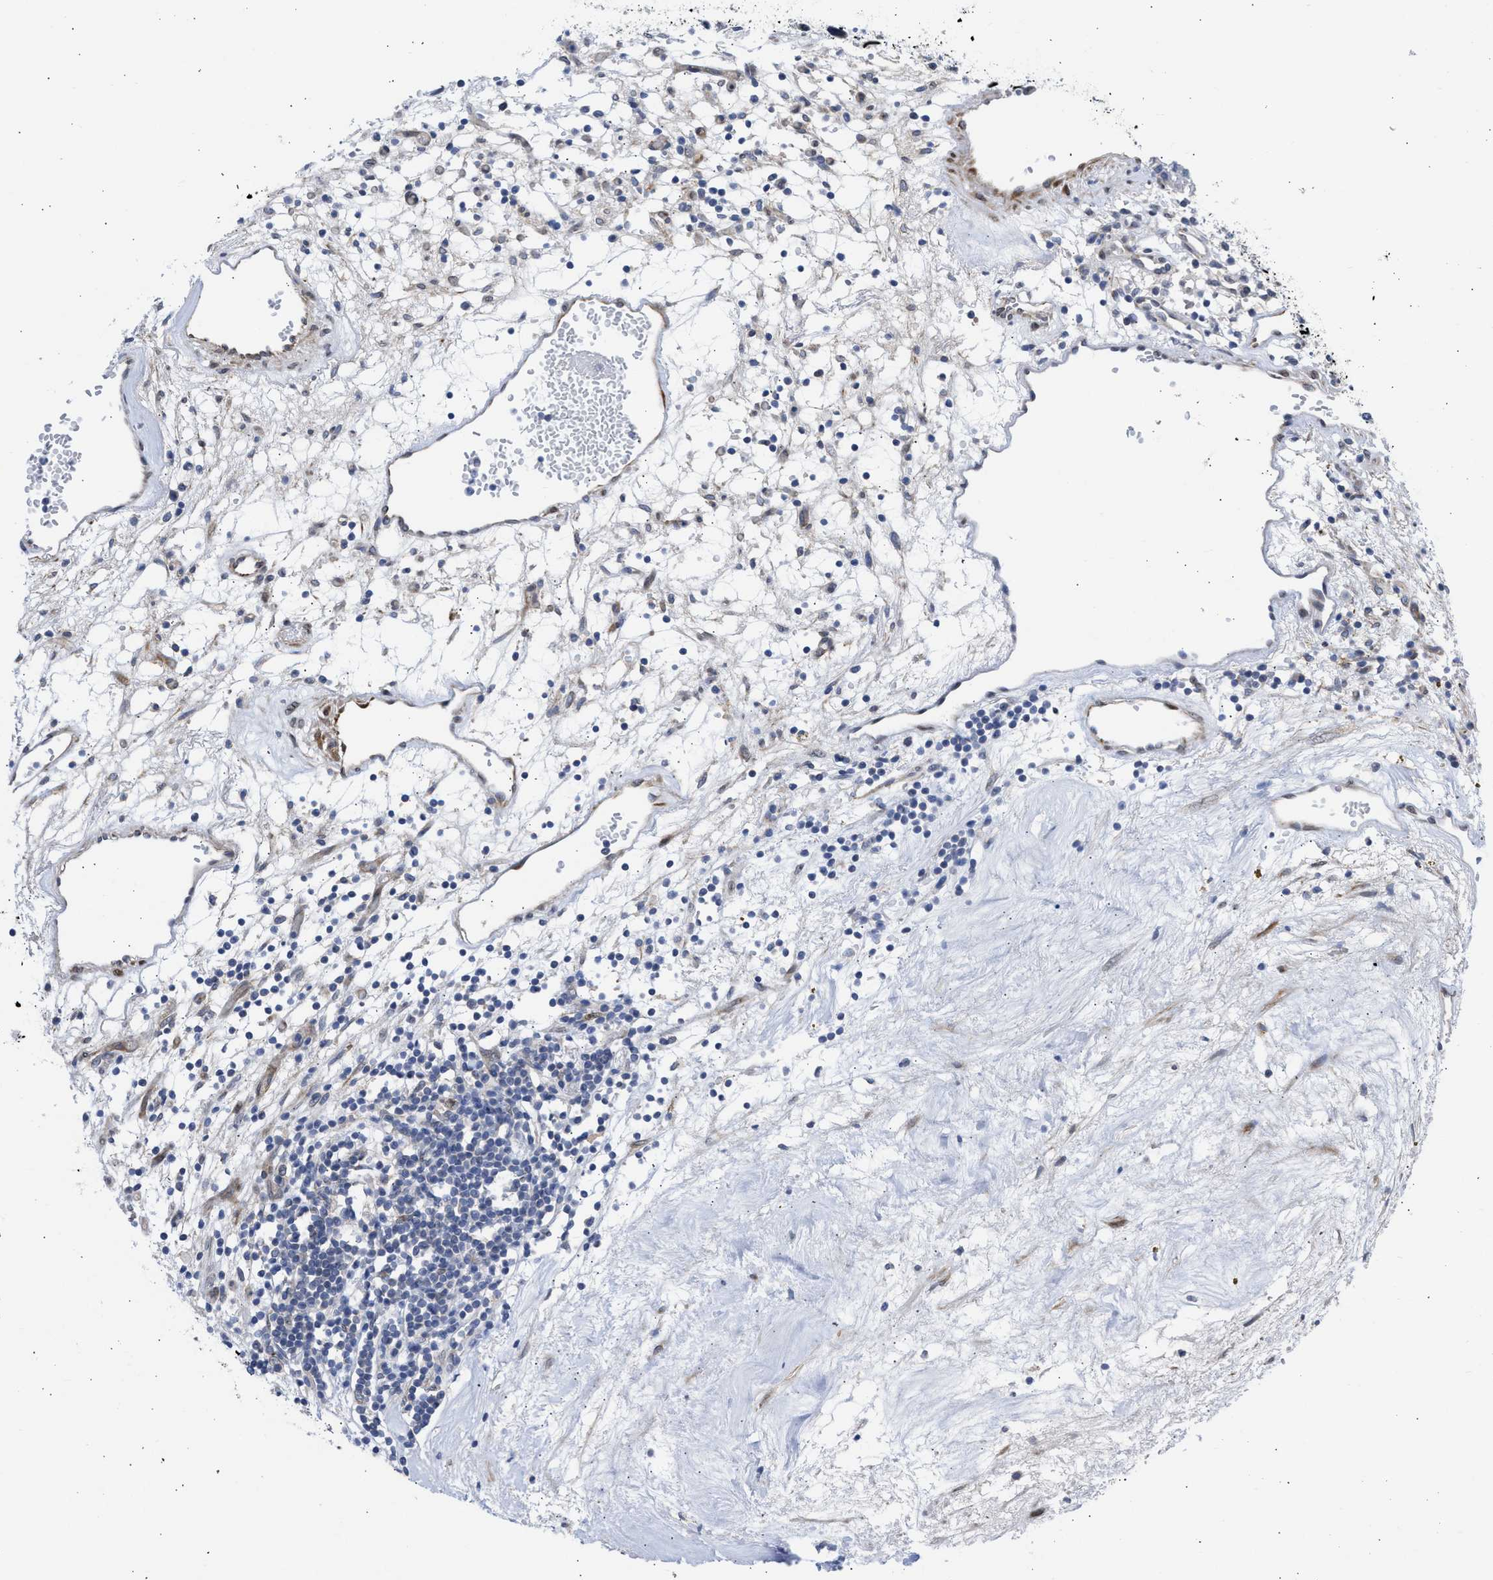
{"staining": {"intensity": "negative", "quantity": "none", "location": "none"}, "tissue": "renal cancer", "cell_type": "Tumor cells", "image_type": "cancer", "snomed": [{"axis": "morphology", "description": "Adenocarcinoma, NOS"}, {"axis": "topography", "description": "Kidney"}], "caption": "IHC histopathology image of neoplastic tissue: human adenocarcinoma (renal) stained with DAB (3,3'-diaminobenzidine) shows no significant protein positivity in tumor cells. (DAB (3,3'-diaminobenzidine) IHC with hematoxylin counter stain).", "gene": "NUP35", "patient": {"sex": "male", "age": 59}}